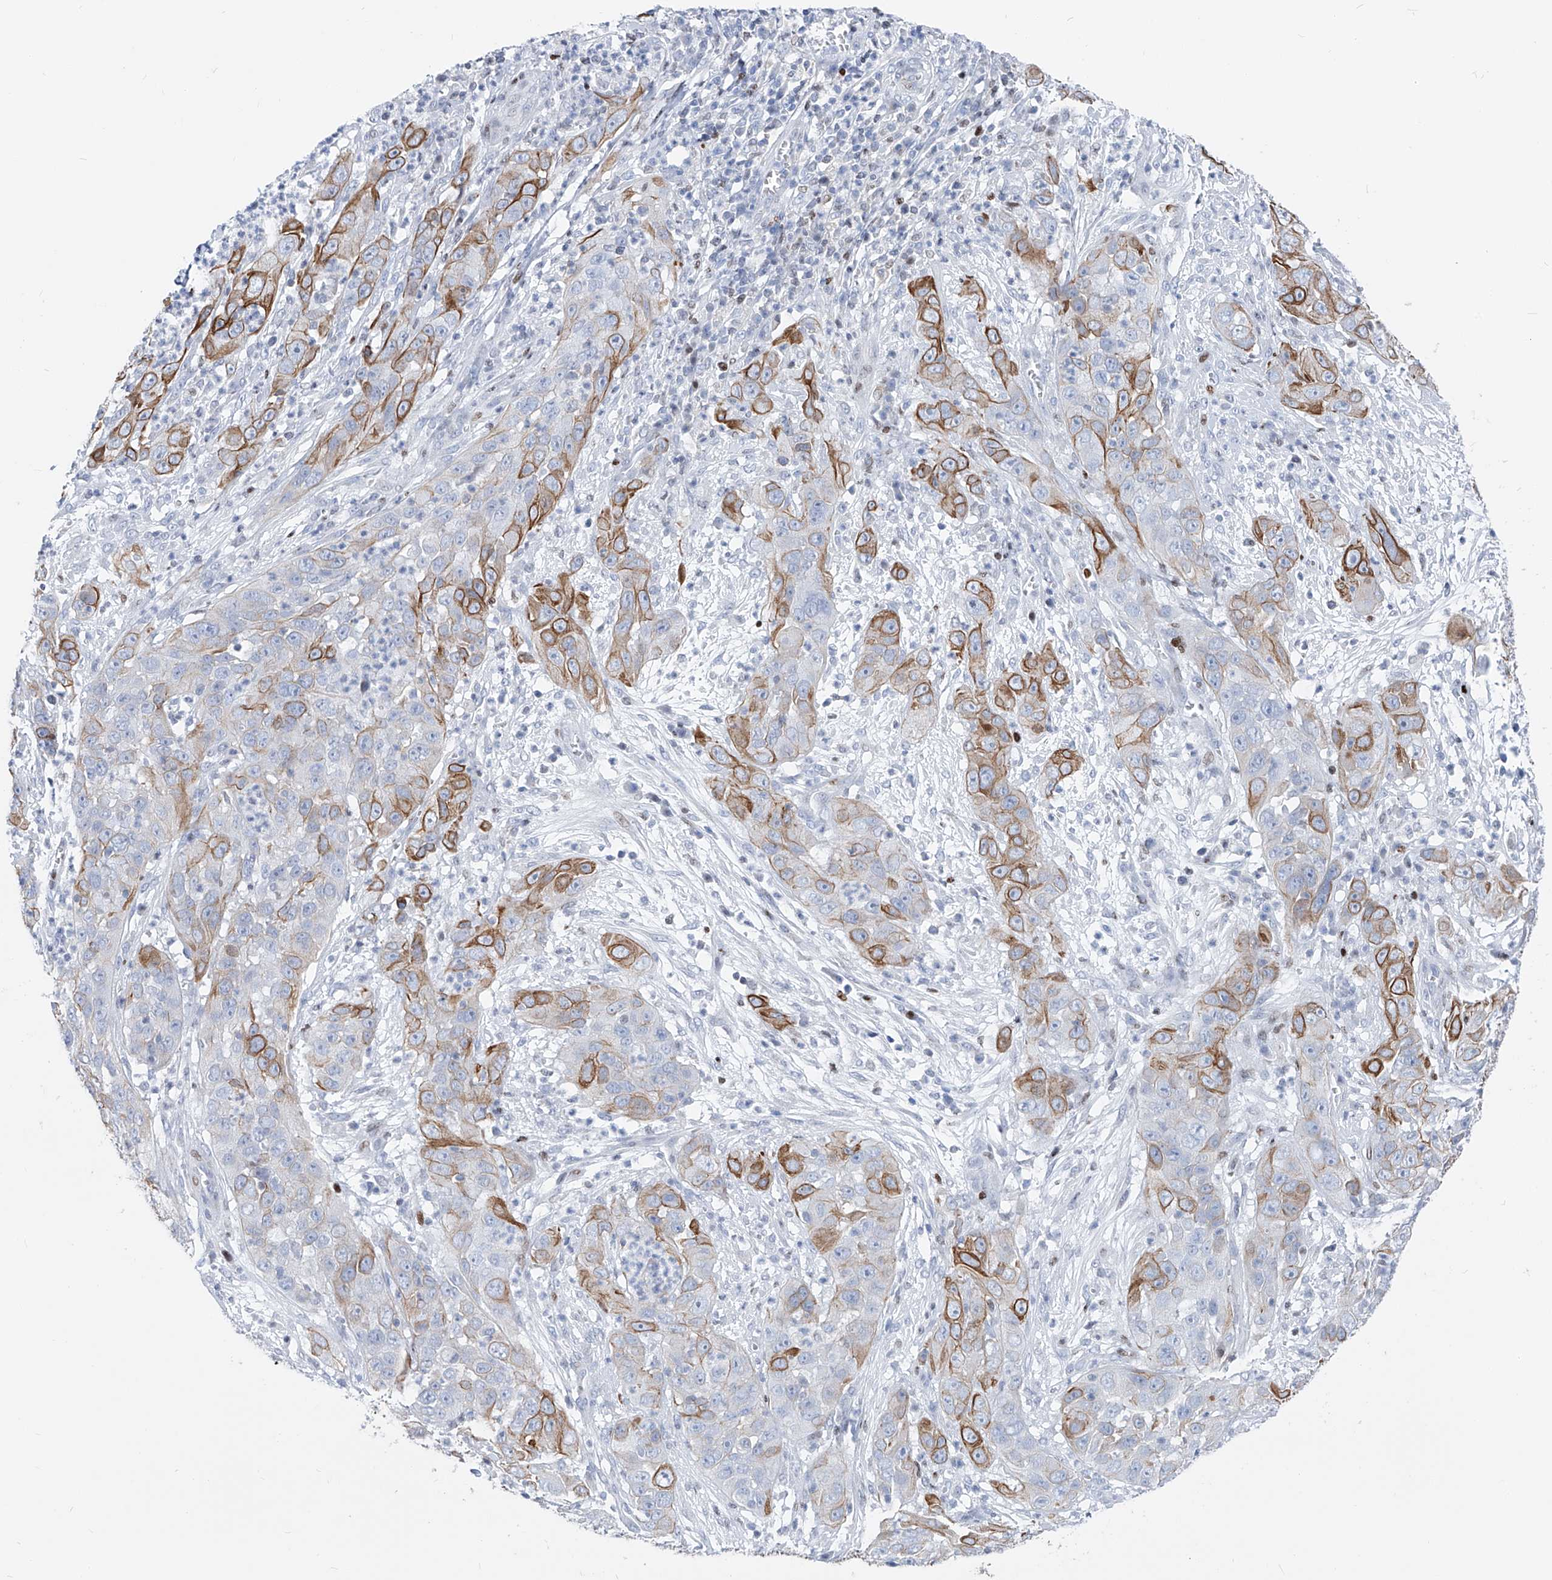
{"staining": {"intensity": "moderate", "quantity": "25%-75%", "location": "cytoplasmic/membranous"}, "tissue": "cervical cancer", "cell_type": "Tumor cells", "image_type": "cancer", "snomed": [{"axis": "morphology", "description": "Squamous cell carcinoma, NOS"}, {"axis": "topography", "description": "Cervix"}], "caption": "A medium amount of moderate cytoplasmic/membranous expression is appreciated in about 25%-75% of tumor cells in cervical cancer (squamous cell carcinoma) tissue. (IHC, brightfield microscopy, high magnification).", "gene": "FRS3", "patient": {"sex": "female", "age": 32}}